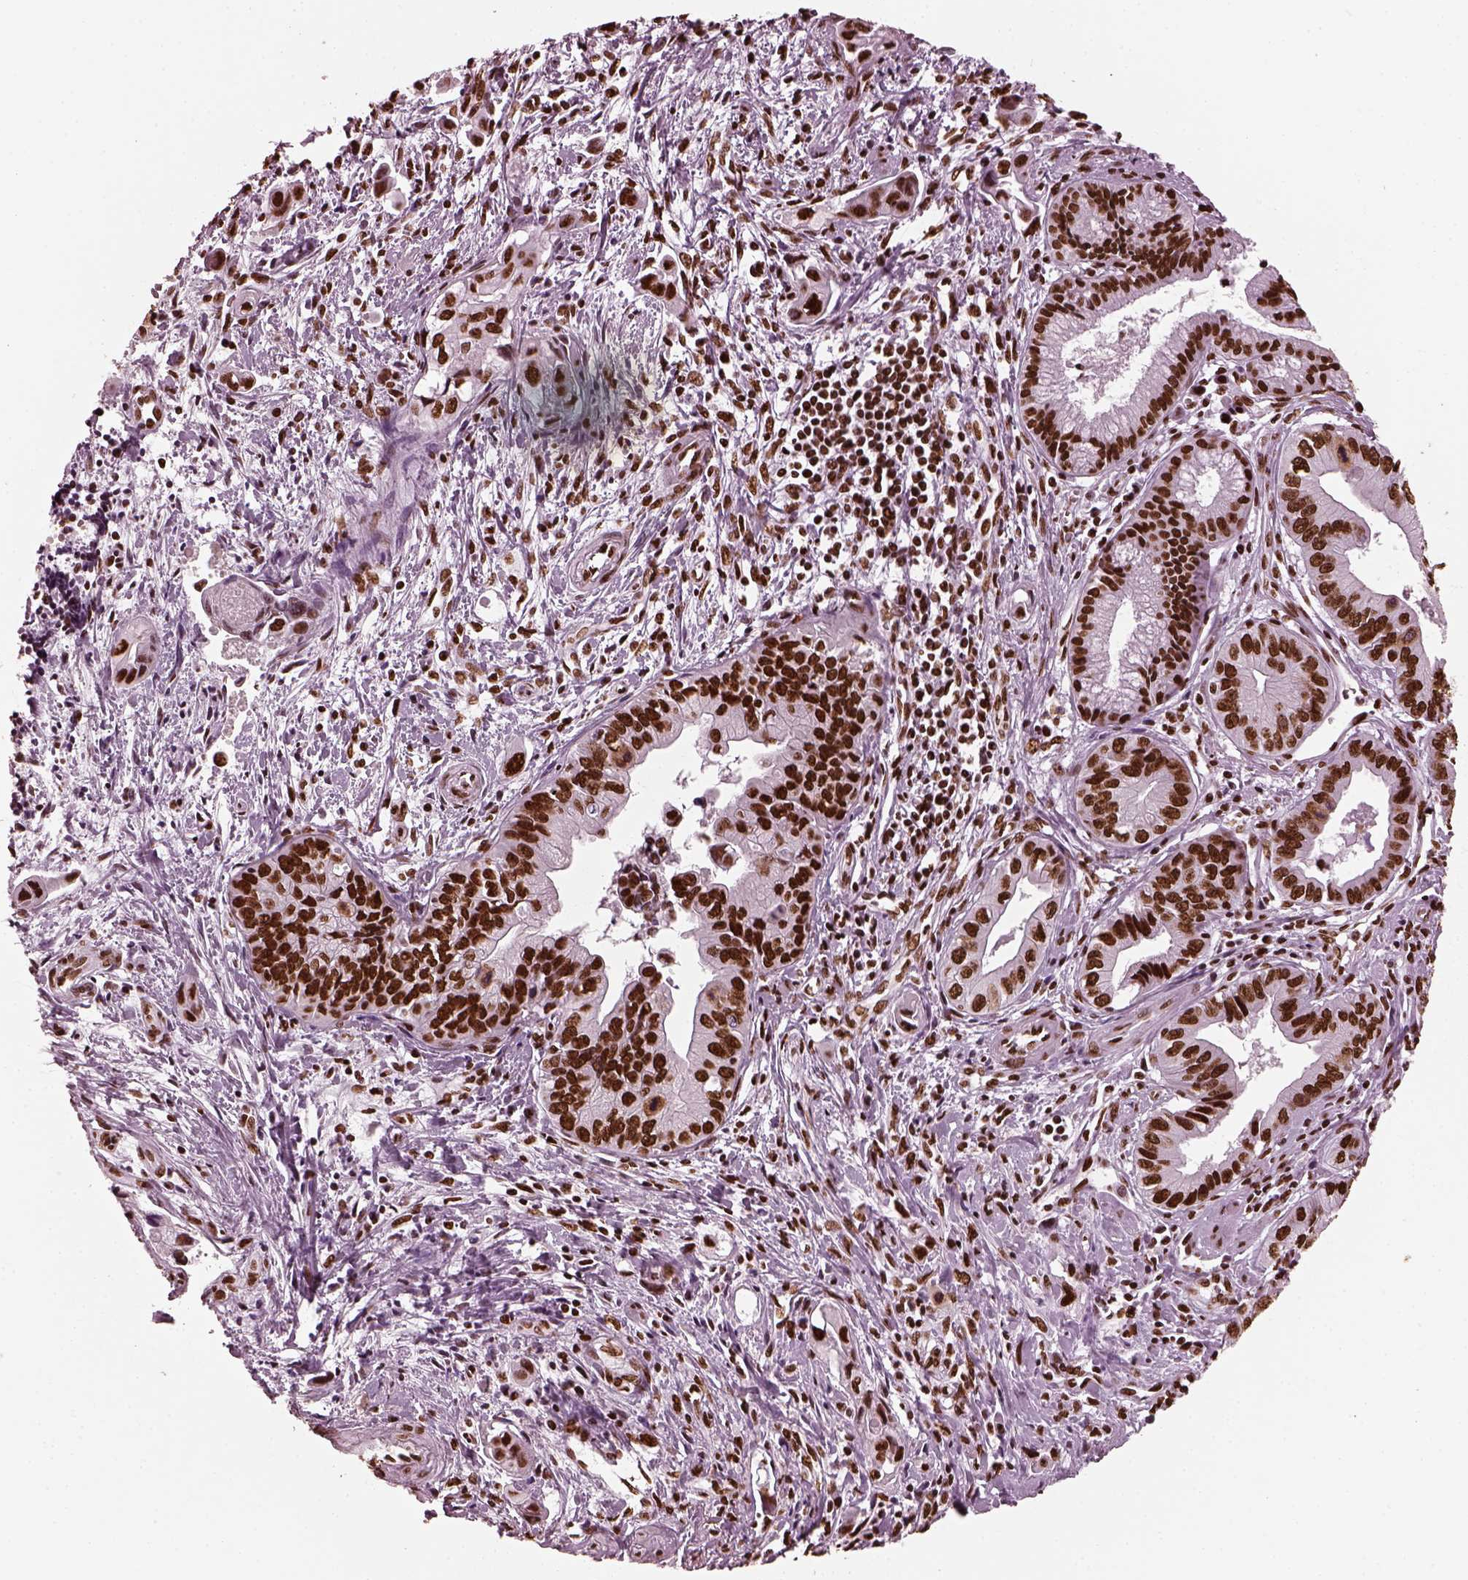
{"staining": {"intensity": "strong", "quantity": ">75%", "location": "nuclear"}, "tissue": "pancreatic cancer", "cell_type": "Tumor cells", "image_type": "cancer", "snomed": [{"axis": "morphology", "description": "Adenocarcinoma, NOS"}, {"axis": "topography", "description": "Pancreas"}], "caption": "Immunohistochemistry histopathology image of human adenocarcinoma (pancreatic) stained for a protein (brown), which demonstrates high levels of strong nuclear expression in about >75% of tumor cells.", "gene": "CBFA2T3", "patient": {"sex": "male", "age": 60}}